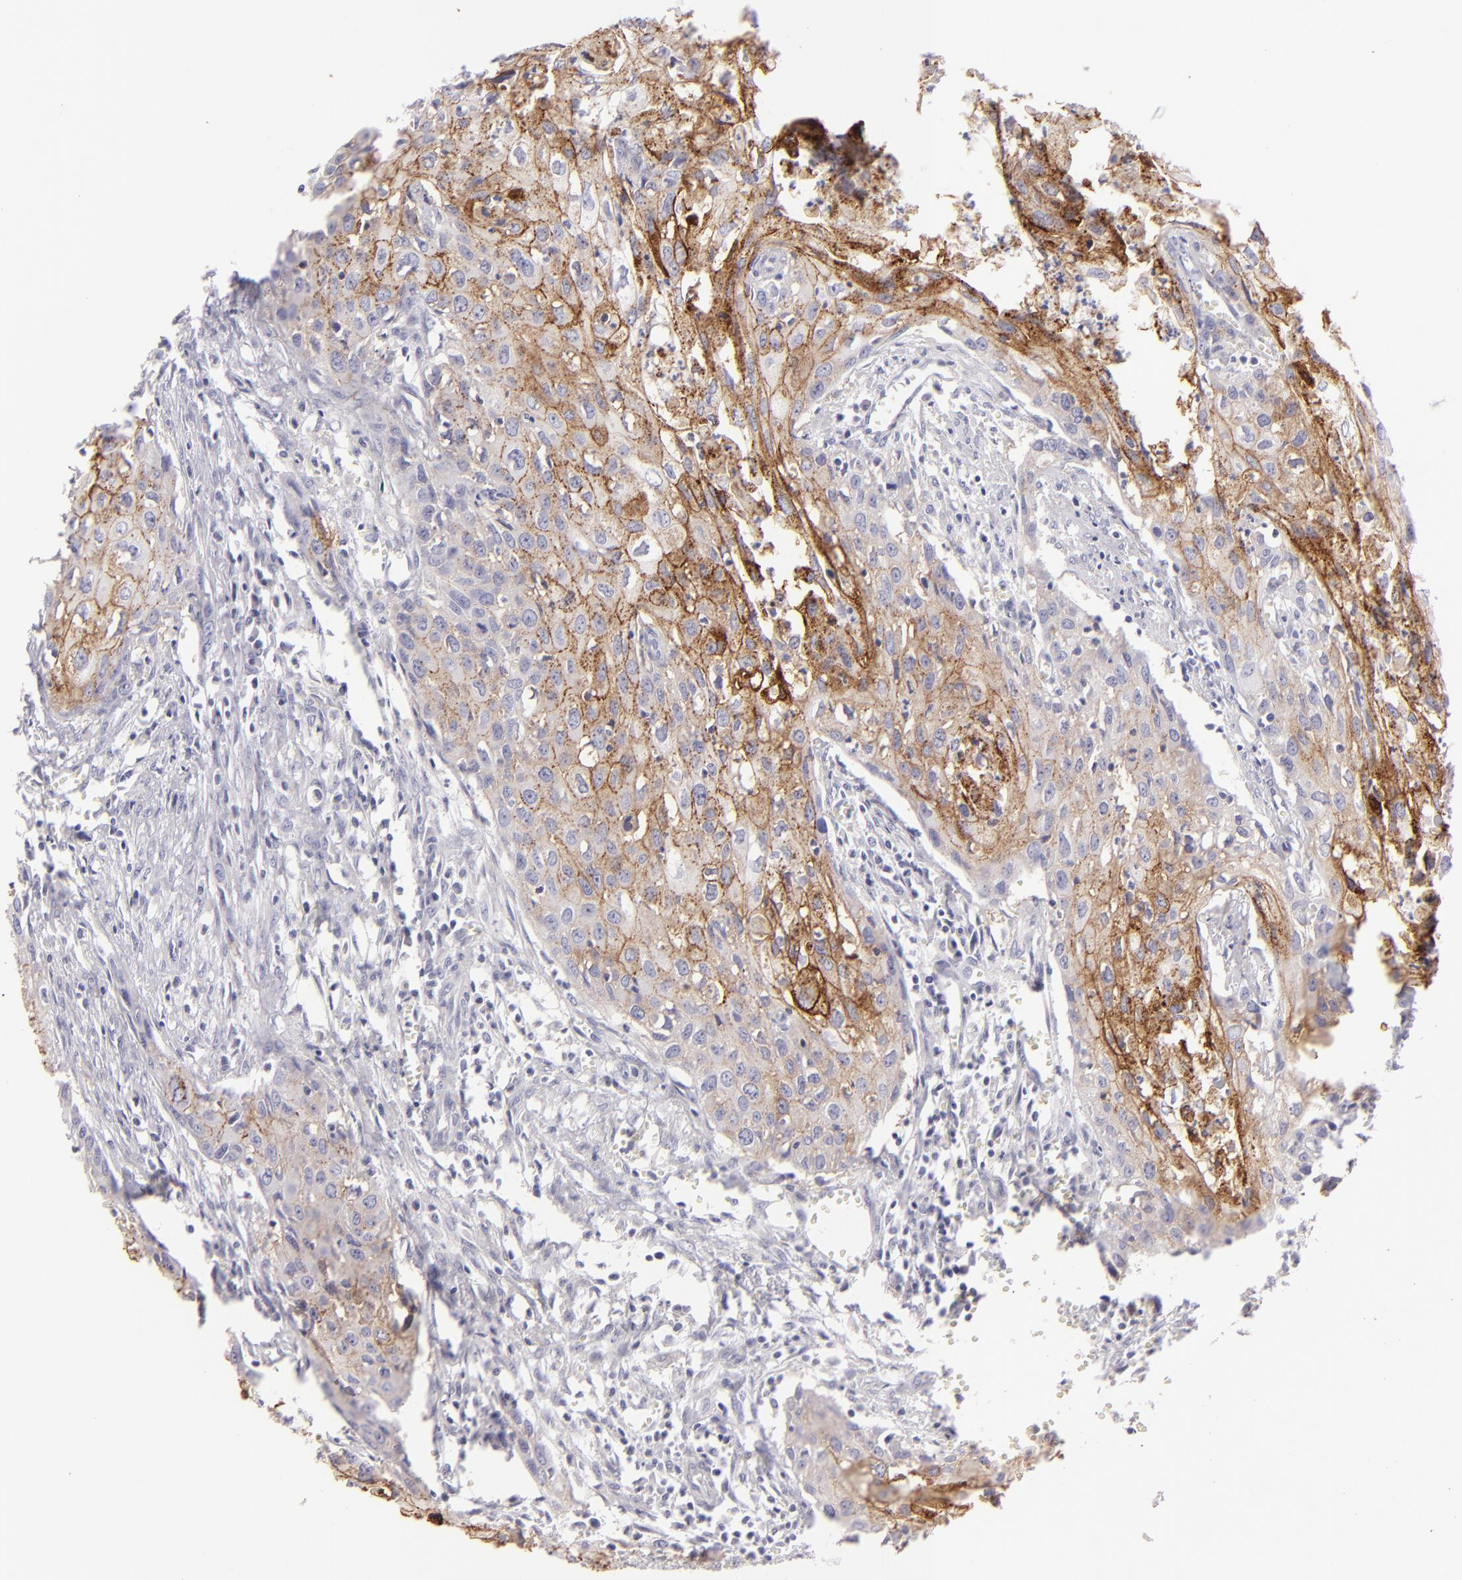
{"staining": {"intensity": "moderate", "quantity": "25%-75%", "location": "cytoplasmic/membranous"}, "tissue": "urothelial cancer", "cell_type": "Tumor cells", "image_type": "cancer", "snomed": [{"axis": "morphology", "description": "Urothelial carcinoma, High grade"}, {"axis": "topography", "description": "Urinary bladder"}], "caption": "Urothelial cancer stained for a protein demonstrates moderate cytoplasmic/membranous positivity in tumor cells.", "gene": "CLDN4", "patient": {"sex": "male", "age": 54}}